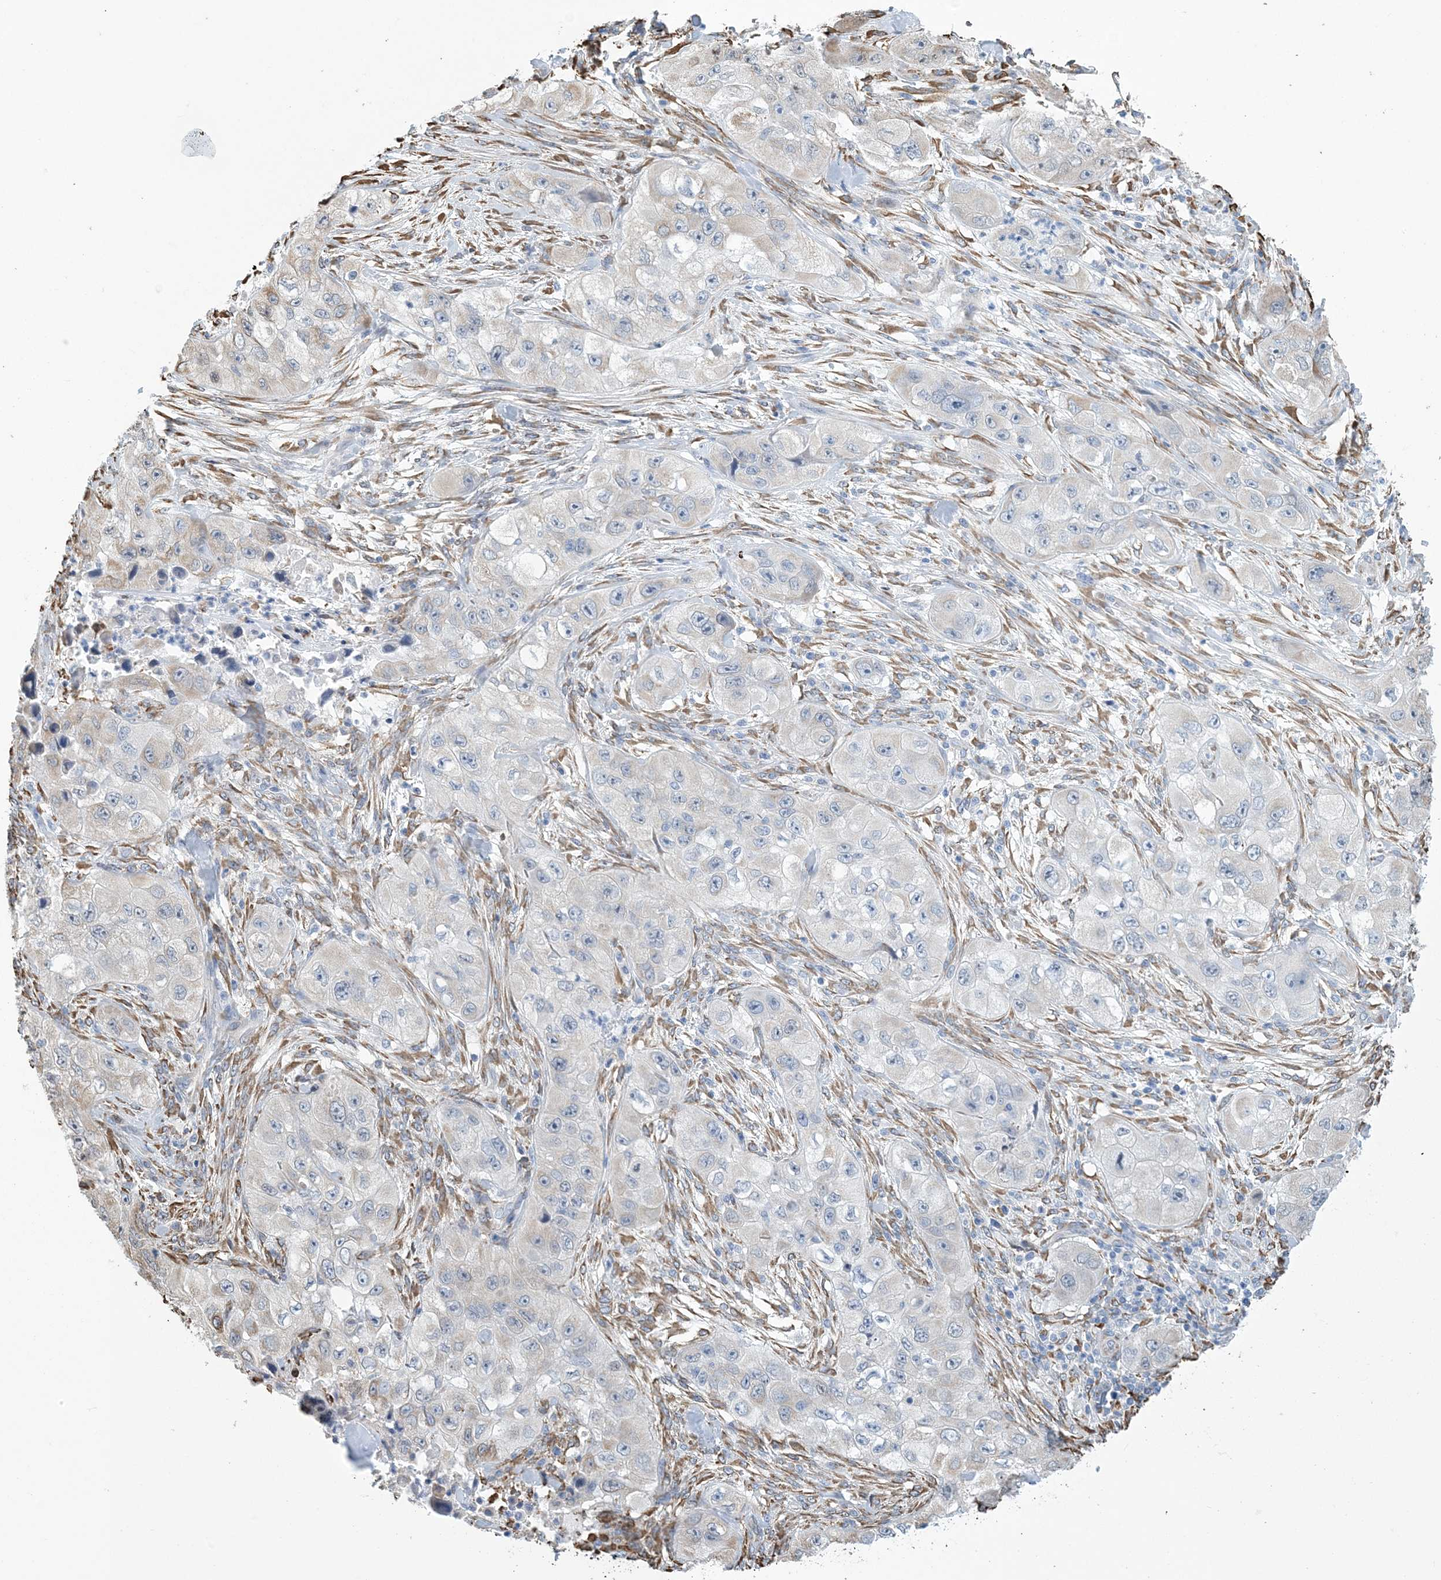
{"staining": {"intensity": "negative", "quantity": "none", "location": "none"}, "tissue": "skin cancer", "cell_type": "Tumor cells", "image_type": "cancer", "snomed": [{"axis": "morphology", "description": "Squamous cell carcinoma, NOS"}, {"axis": "topography", "description": "Skin"}, {"axis": "topography", "description": "Subcutis"}], "caption": "Skin cancer was stained to show a protein in brown. There is no significant expression in tumor cells.", "gene": "CCDC14", "patient": {"sex": "male", "age": 73}}